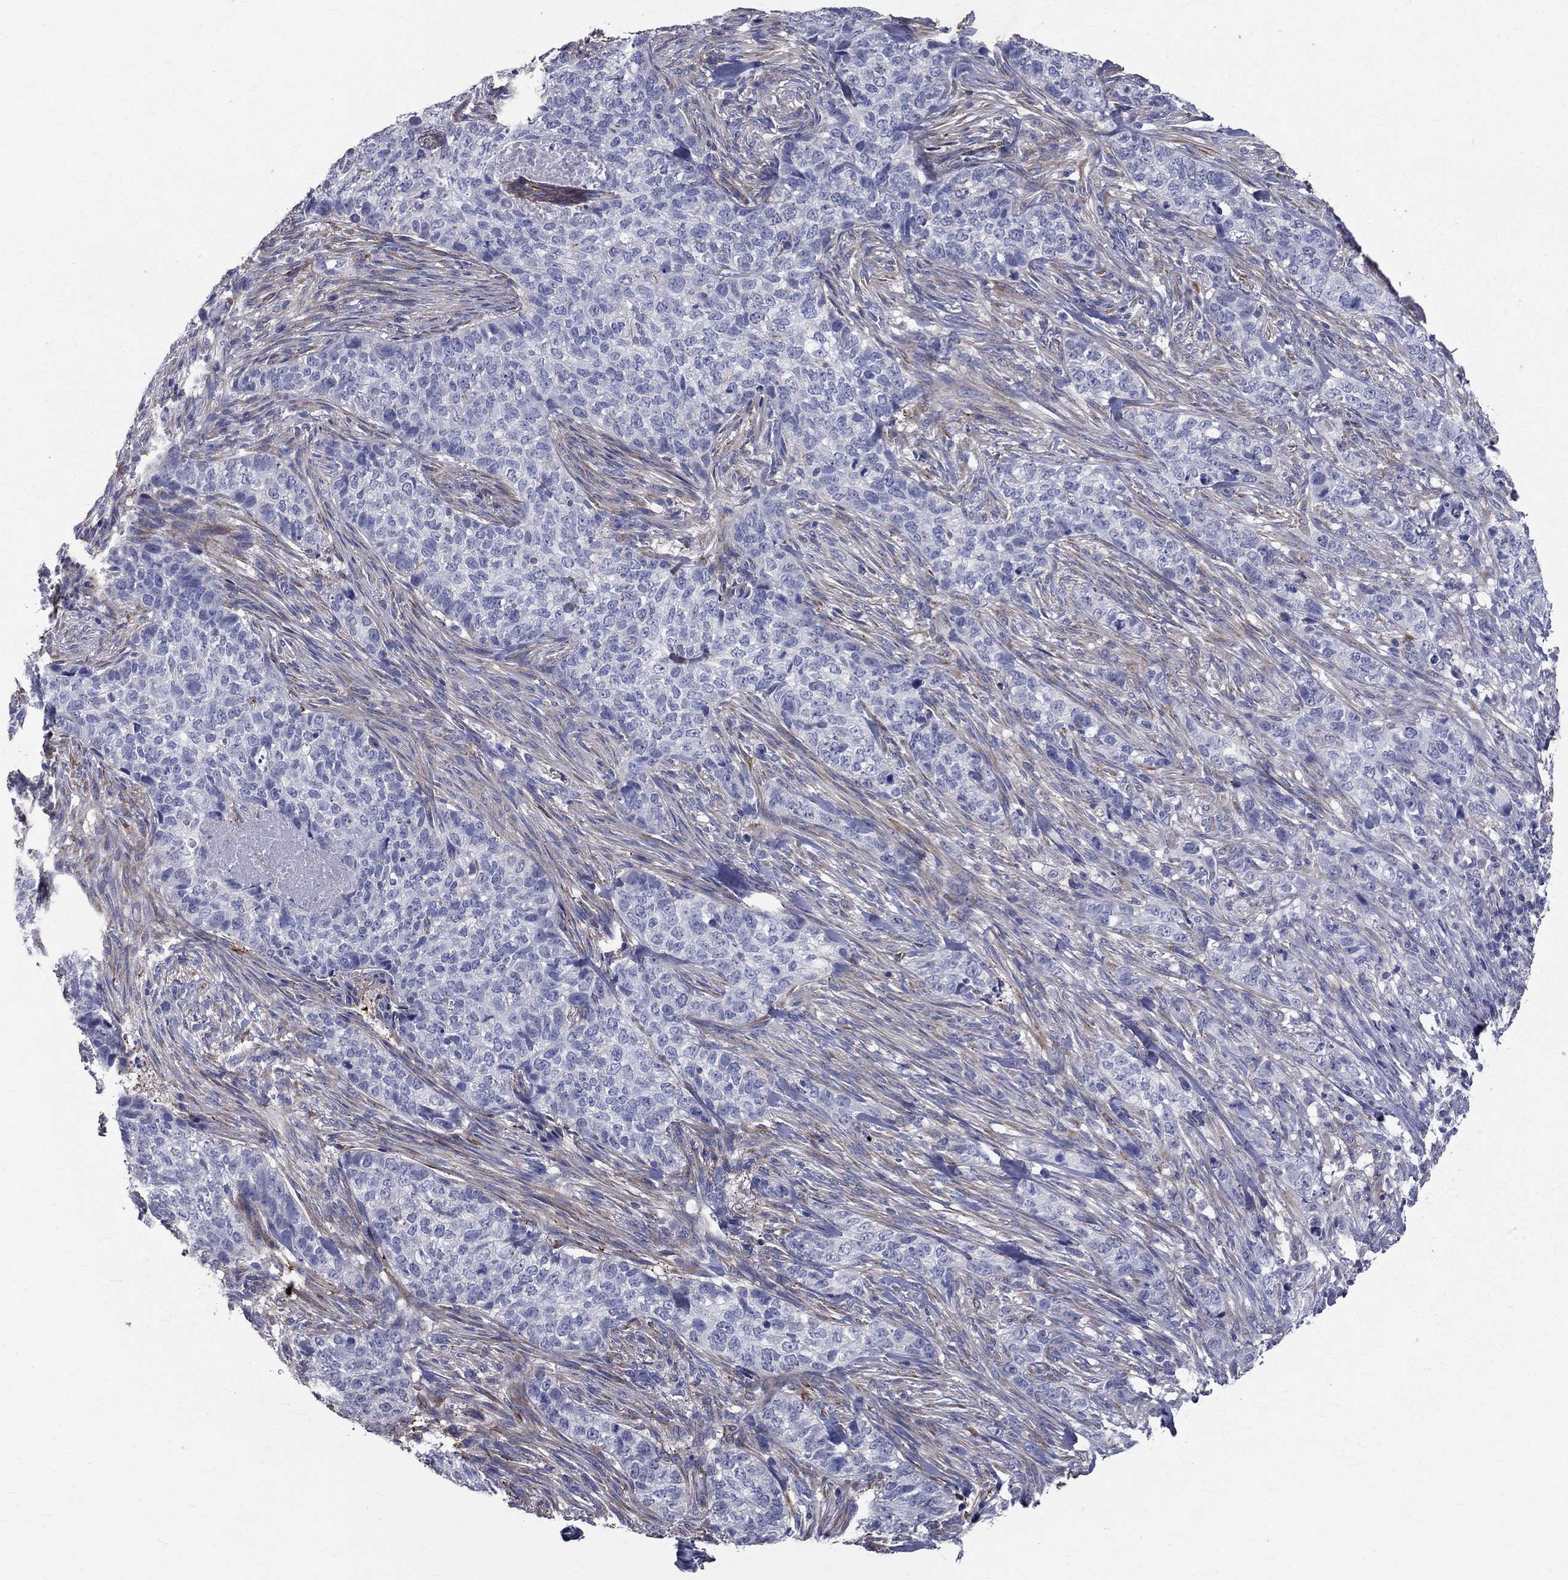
{"staining": {"intensity": "negative", "quantity": "none", "location": "none"}, "tissue": "skin cancer", "cell_type": "Tumor cells", "image_type": "cancer", "snomed": [{"axis": "morphology", "description": "Basal cell carcinoma"}, {"axis": "topography", "description": "Skin"}], "caption": "This is a image of immunohistochemistry staining of skin basal cell carcinoma, which shows no positivity in tumor cells.", "gene": "ANXA10", "patient": {"sex": "female", "age": 69}}